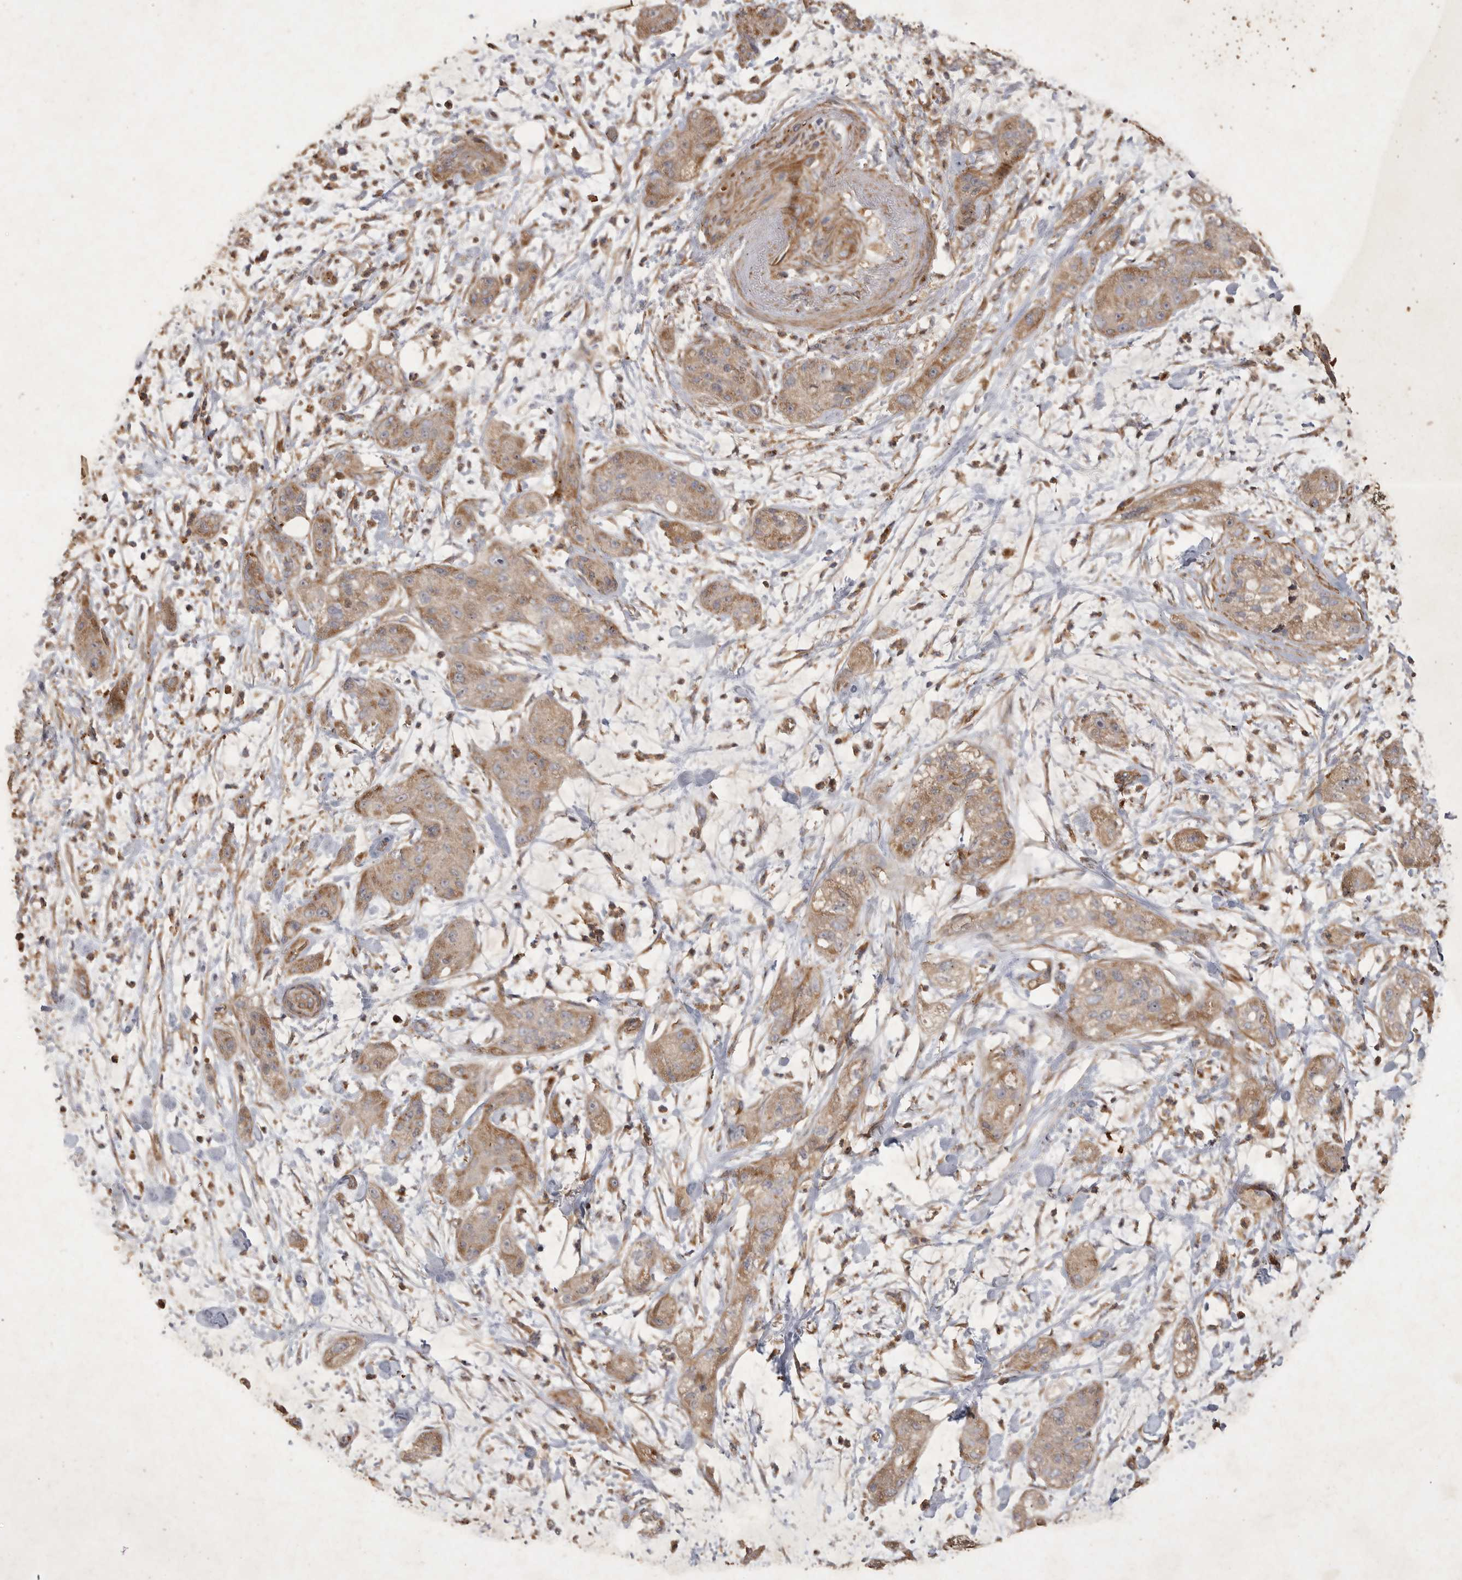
{"staining": {"intensity": "moderate", "quantity": ">75%", "location": "cytoplasmic/membranous"}, "tissue": "pancreatic cancer", "cell_type": "Tumor cells", "image_type": "cancer", "snomed": [{"axis": "morphology", "description": "Adenocarcinoma, NOS"}, {"axis": "topography", "description": "Pancreas"}], "caption": "IHC histopathology image of human pancreatic cancer stained for a protein (brown), which exhibits medium levels of moderate cytoplasmic/membranous positivity in approximately >75% of tumor cells.", "gene": "MRPL41", "patient": {"sex": "female", "age": 78}}